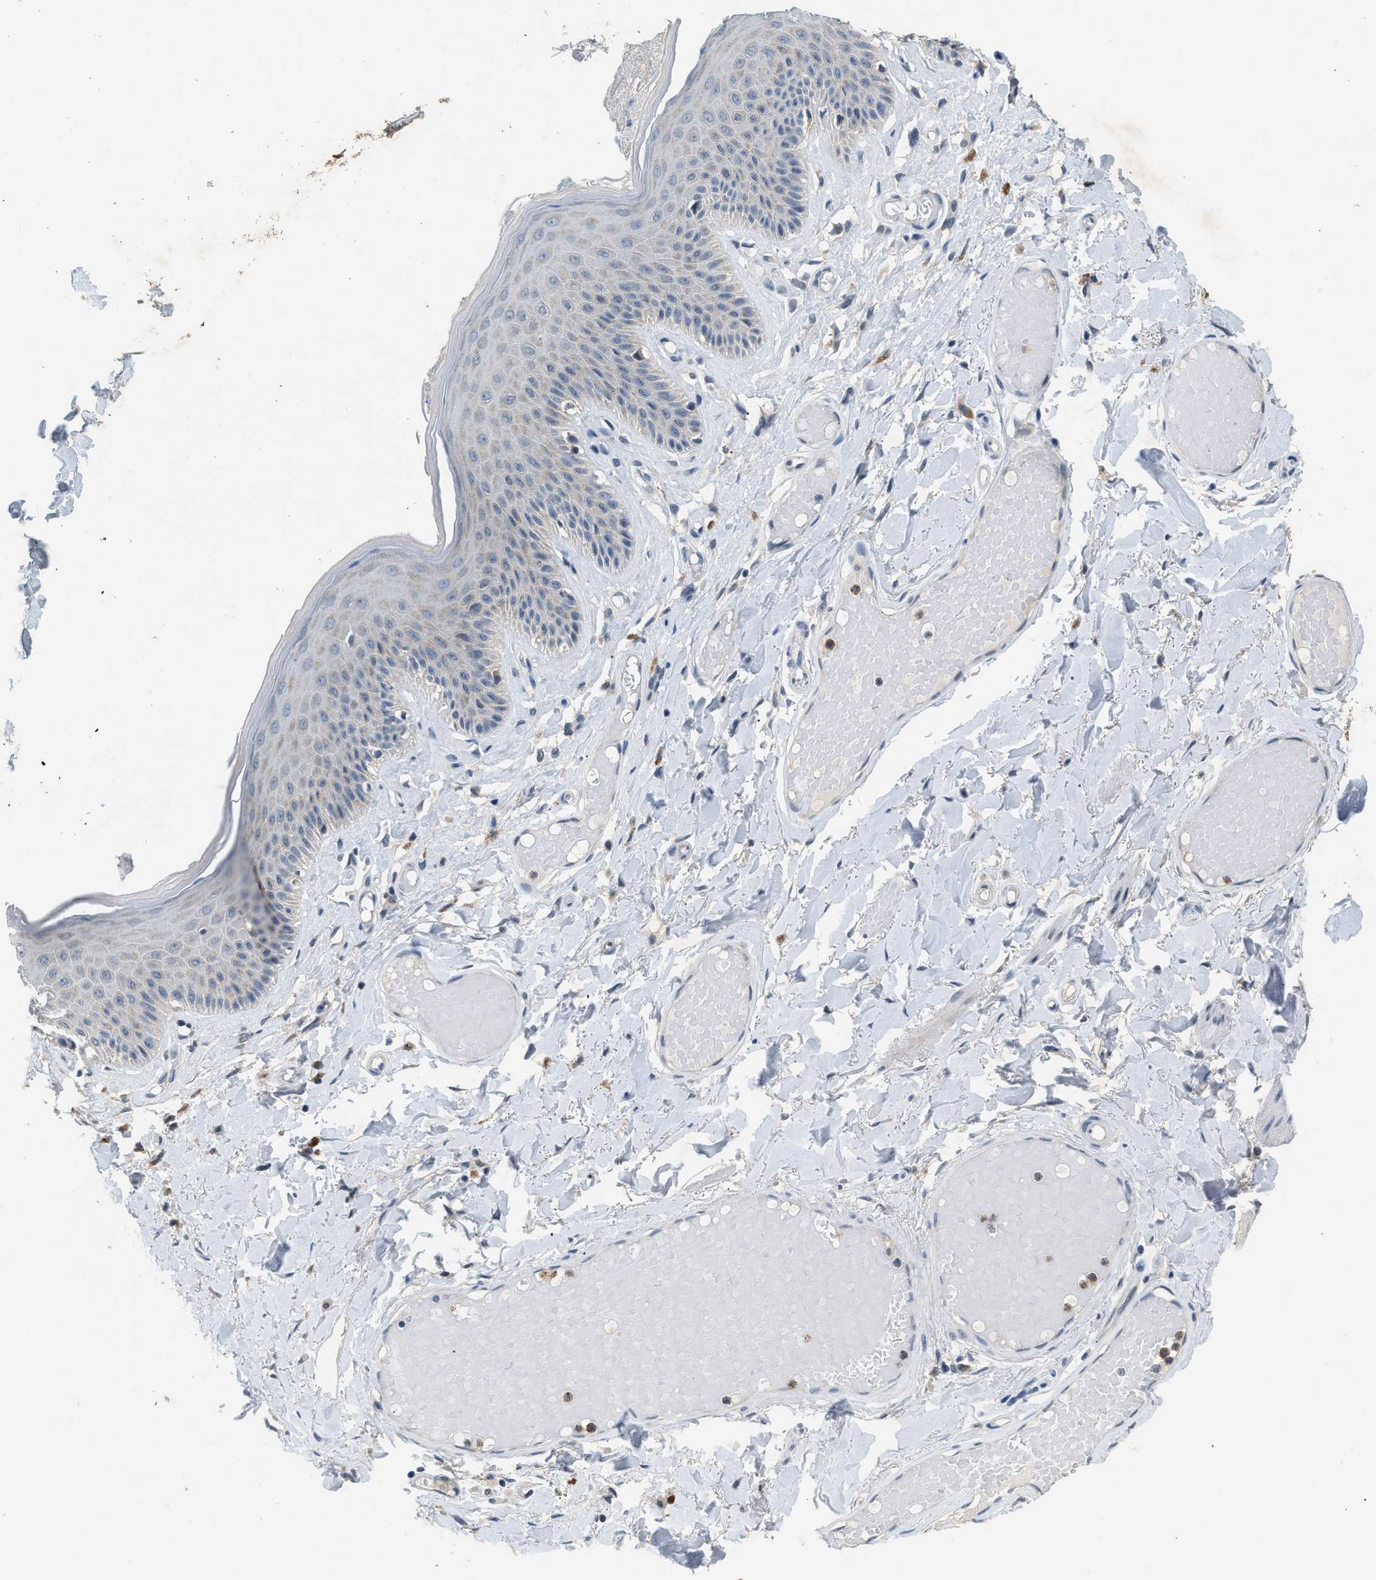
{"staining": {"intensity": "weak", "quantity": "<25%", "location": "cytoplasmic/membranous"}, "tissue": "skin", "cell_type": "Epidermal cells", "image_type": "normal", "snomed": [{"axis": "morphology", "description": "Normal tissue, NOS"}, {"axis": "topography", "description": "Vulva"}], "caption": "Immunohistochemistry (IHC) micrograph of normal skin: skin stained with DAB shows no significant protein positivity in epidermal cells. (Stains: DAB immunohistochemistry (IHC) with hematoxylin counter stain, Microscopy: brightfield microscopy at high magnification).", "gene": "TOMM34", "patient": {"sex": "female", "age": 73}}